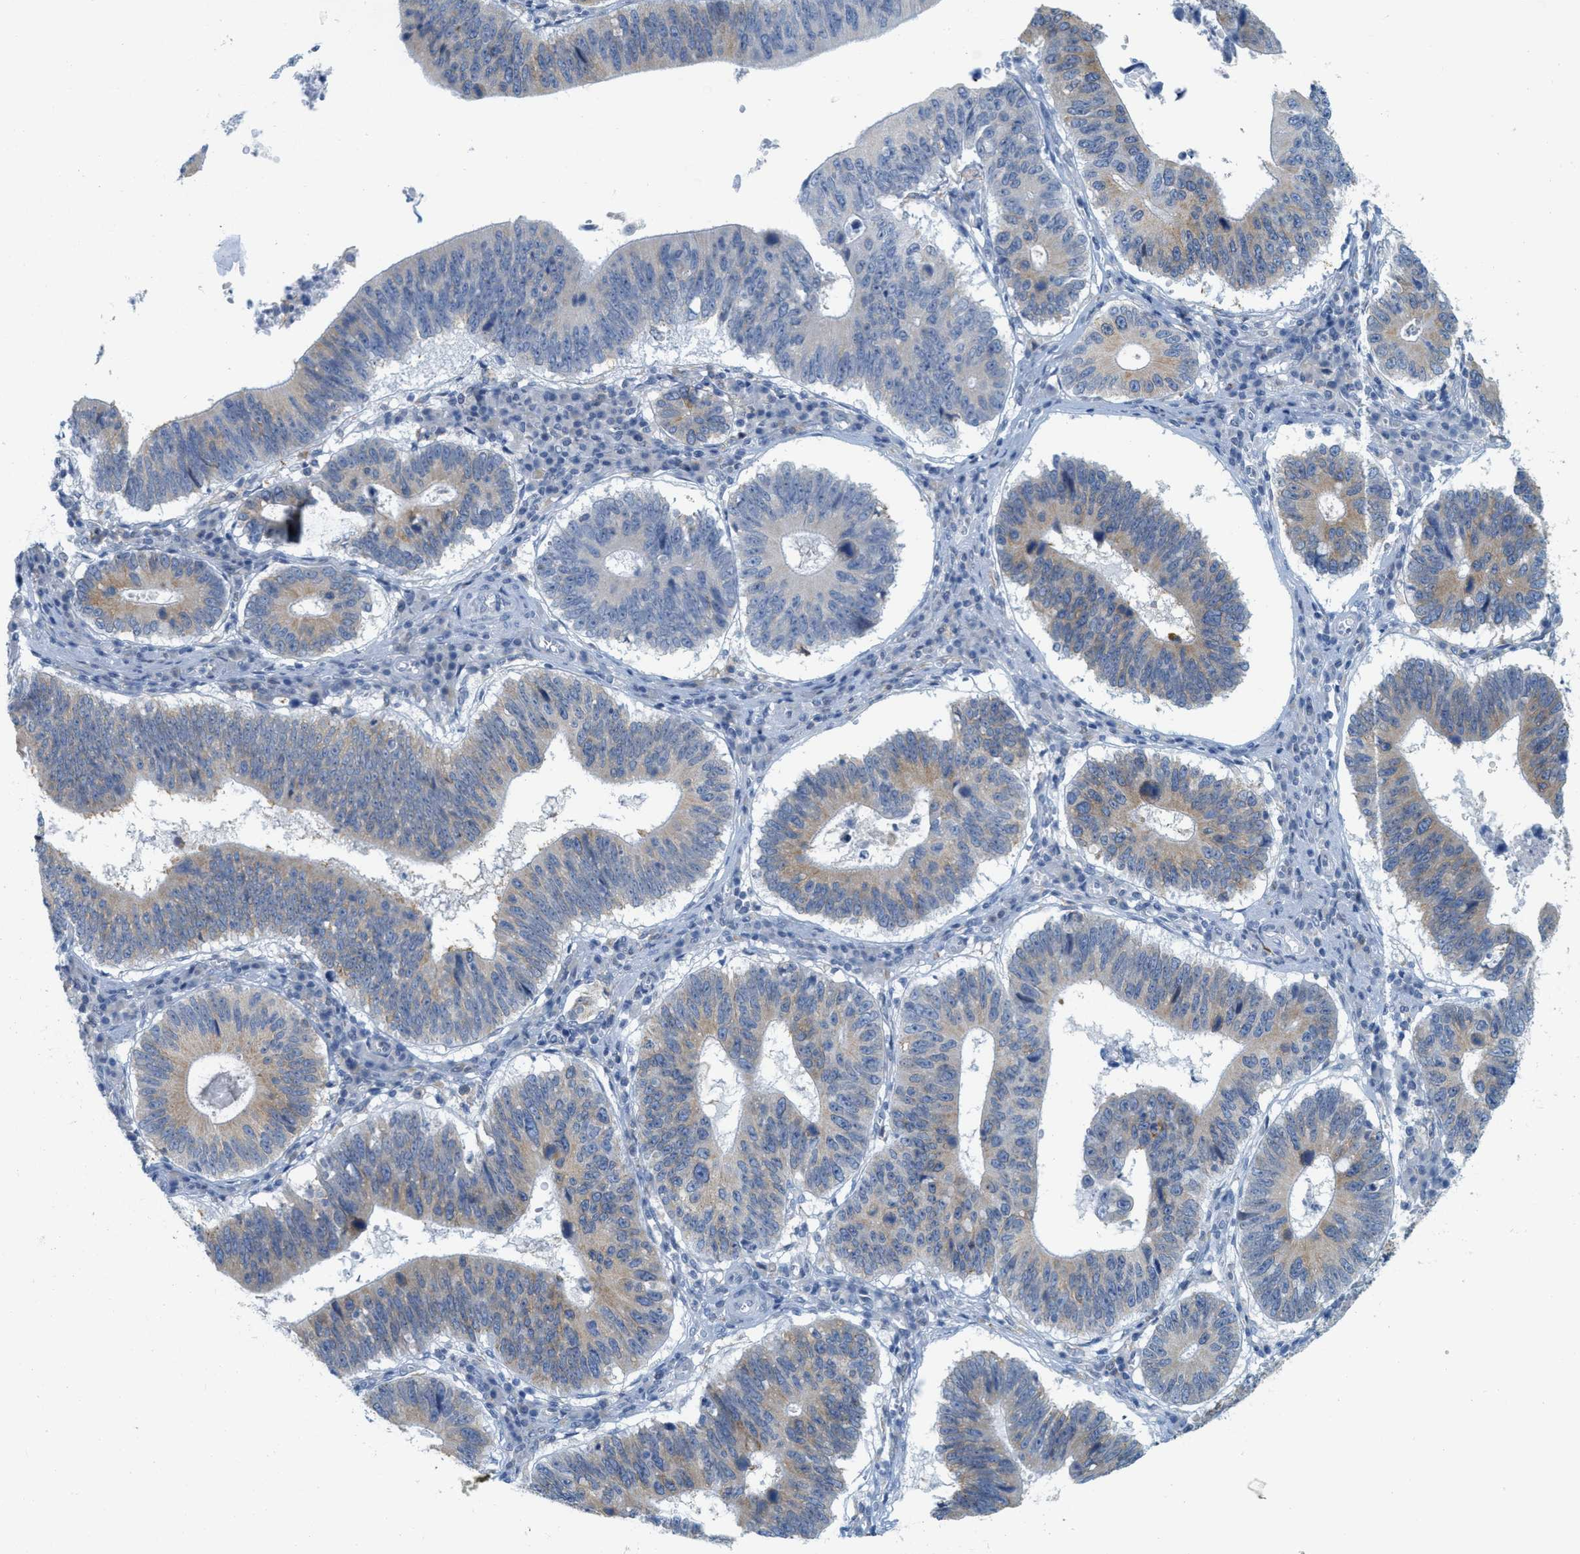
{"staining": {"intensity": "weak", "quantity": "<25%", "location": "cytoplasmic/membranous"}, "tissue": "stomach cancer", "cell_type": "Tumor cells", "image_type": "cancer", "snomed": [{"axis": "morphology", "description": "Adenocarcinoma, NOS"}, {"axis": "topography", "description": "Stomach"}], "caption": "A photomicrograph of adenocarcinoma (stomach) stained for a protein reveals no brown staining in tumor cells.", "gene": "TEX264", "patient": {"sex": "male", "age": 59}}